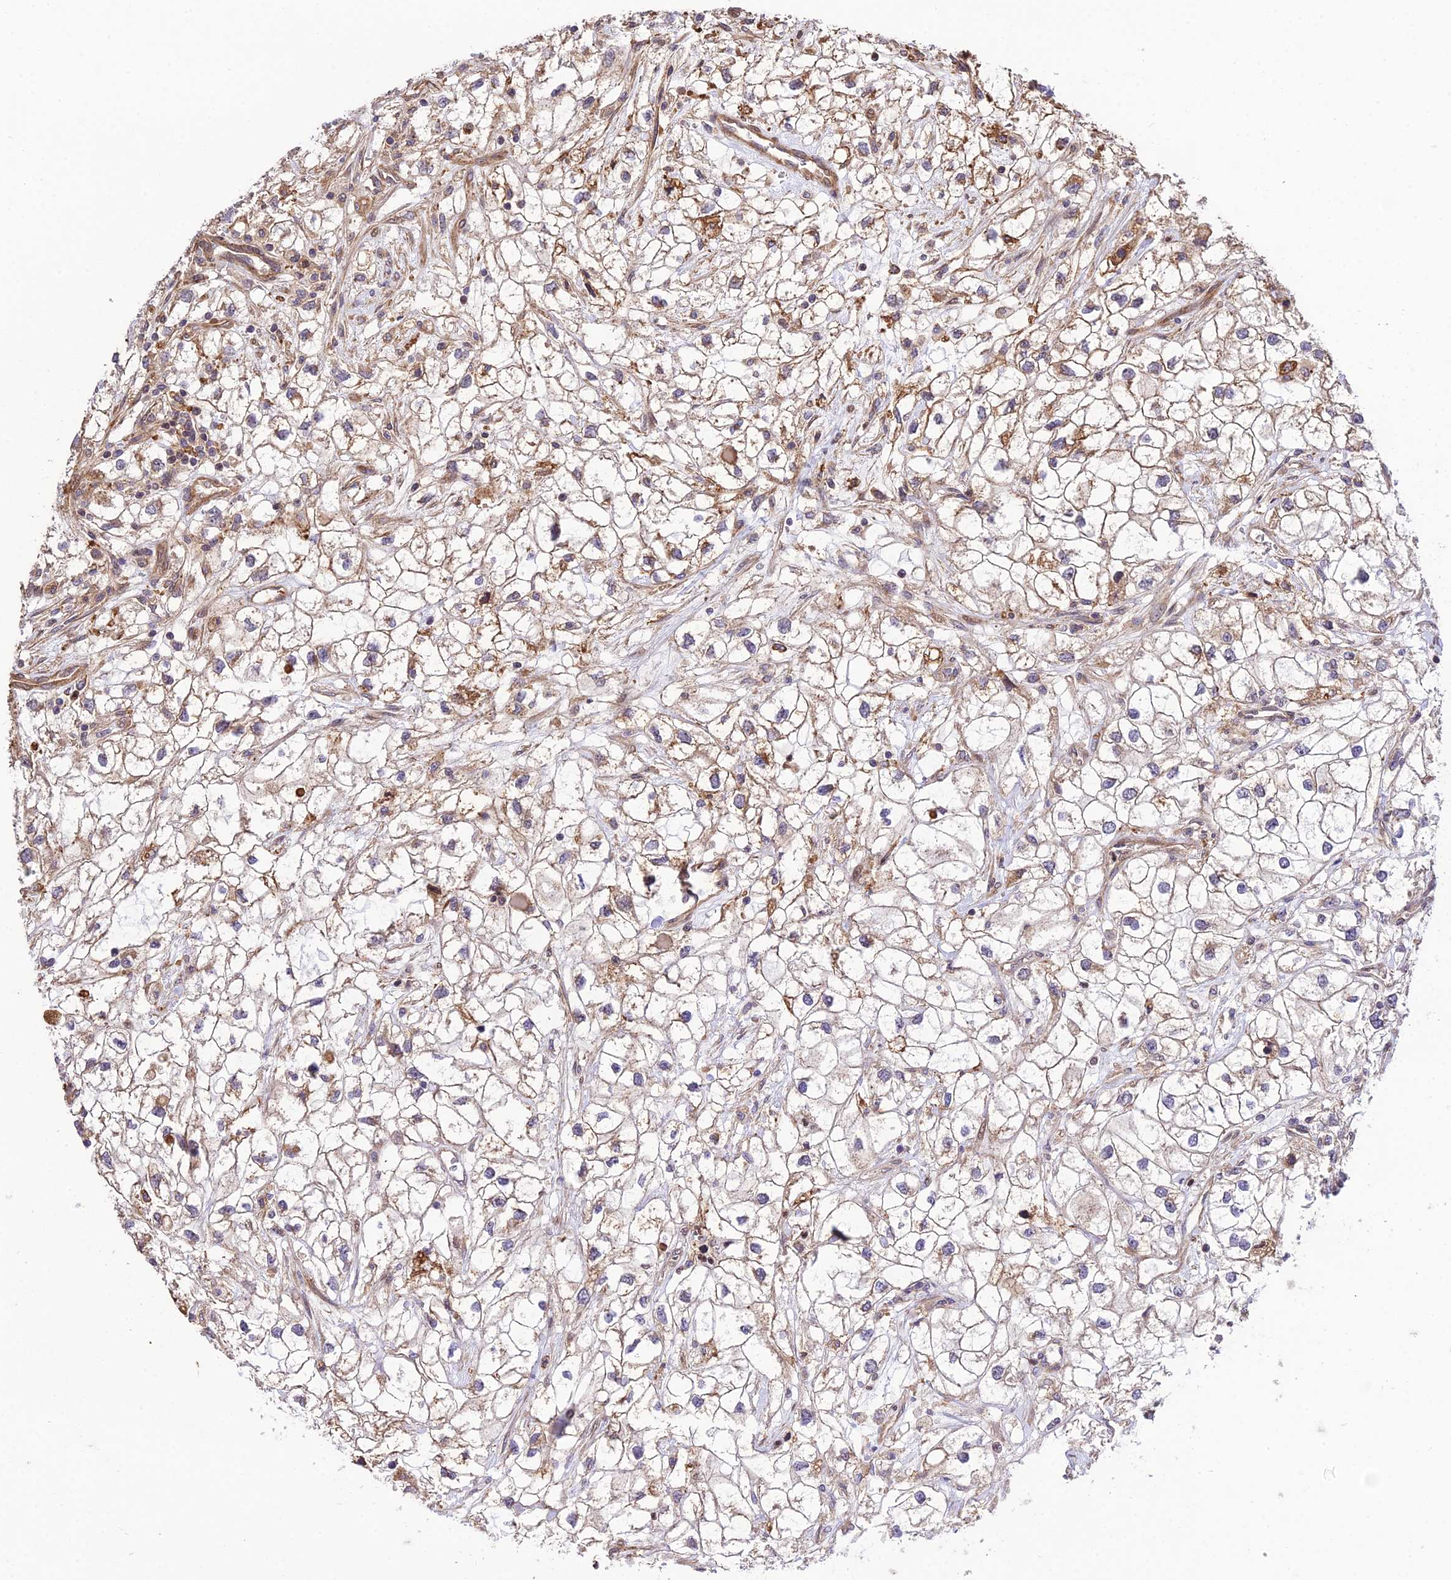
{"staining": {"intensity": "moderate", "quantity": "25%-75%", "location": "cytoplasmic/membranous"}, "tissue": "renal cancer", "cell_type": "Tumor cells", "image_type": "cancer", "snomed": [{"axis": "morphology", "description": "Adenocarcinoma, NOS"}, {"axis": "topography", "description": "Kidney"}], "caption": "Renal adenocarcinoma was stained to show a protein in brown. There is medium levels of moderate cytoplasmic/membranous staining in about 25%-75% of tumor cells. Ihc stains the protein of interest in brown and the nuclei are stained blue.", "gene": "SMG6", "patient": {"sex": "male", "age": 59}}